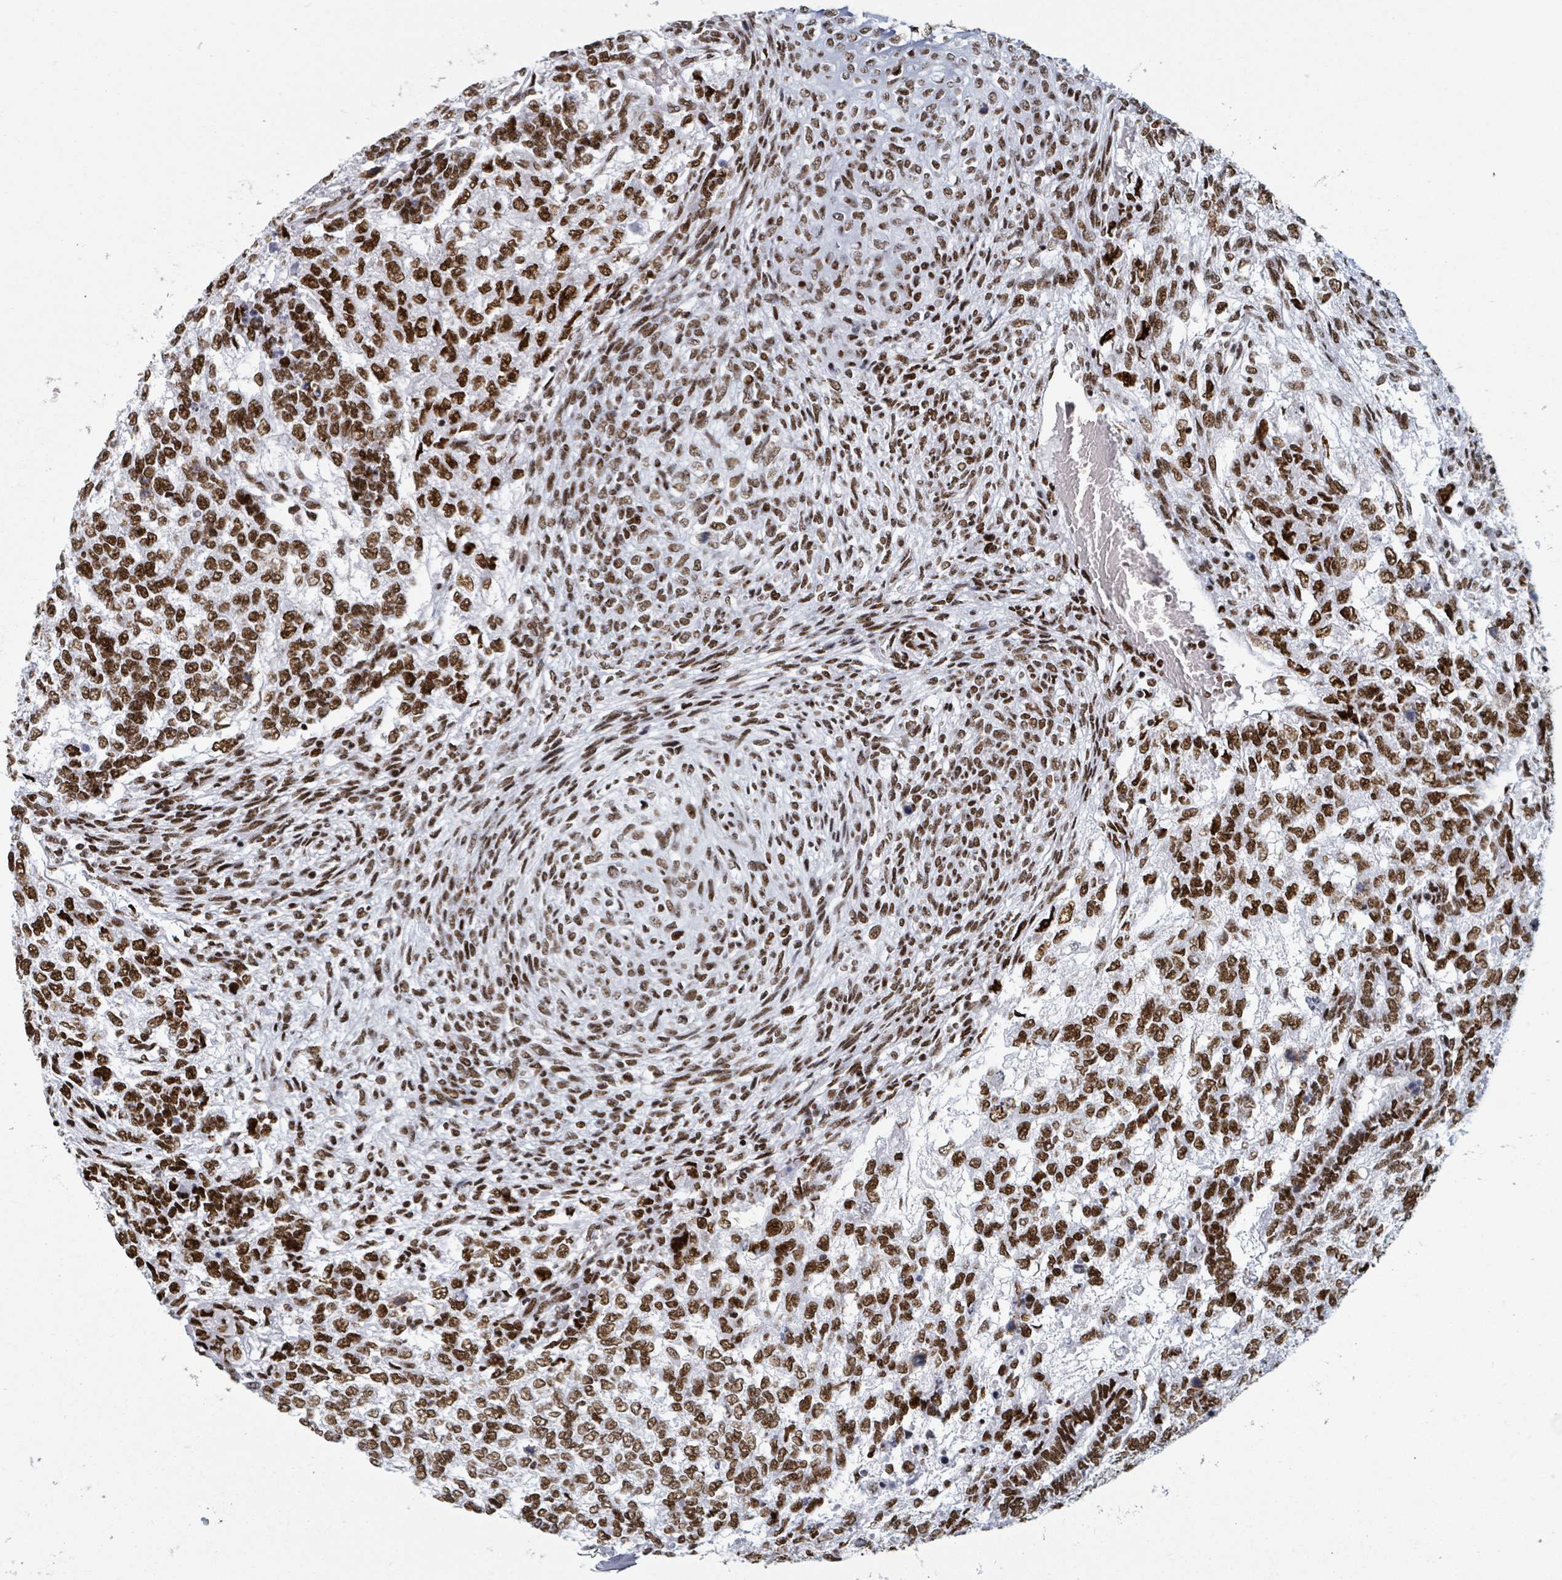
{"staining": {"intensity": "strong", "quantity": ">75%", "location": "nuclear"}, "tissue": "testis cancer", "cell_type": "Tumor cells", "image_type": "cancer", "snomed": [{"axis": "morphology", "description": "Carcinoma, Embryonal, NOS"}, {"axis": "topography", "description": "Testis"}], "caption": "DAB (3,3'-diaminobenzidine) immunohistochemical staining of human testis embryonal carcinoma displays strong nuclear protein expression in approximately >75% of tumor cells.", "gene": "DHX16", "patient": {"sex": "male", "age": 23}}